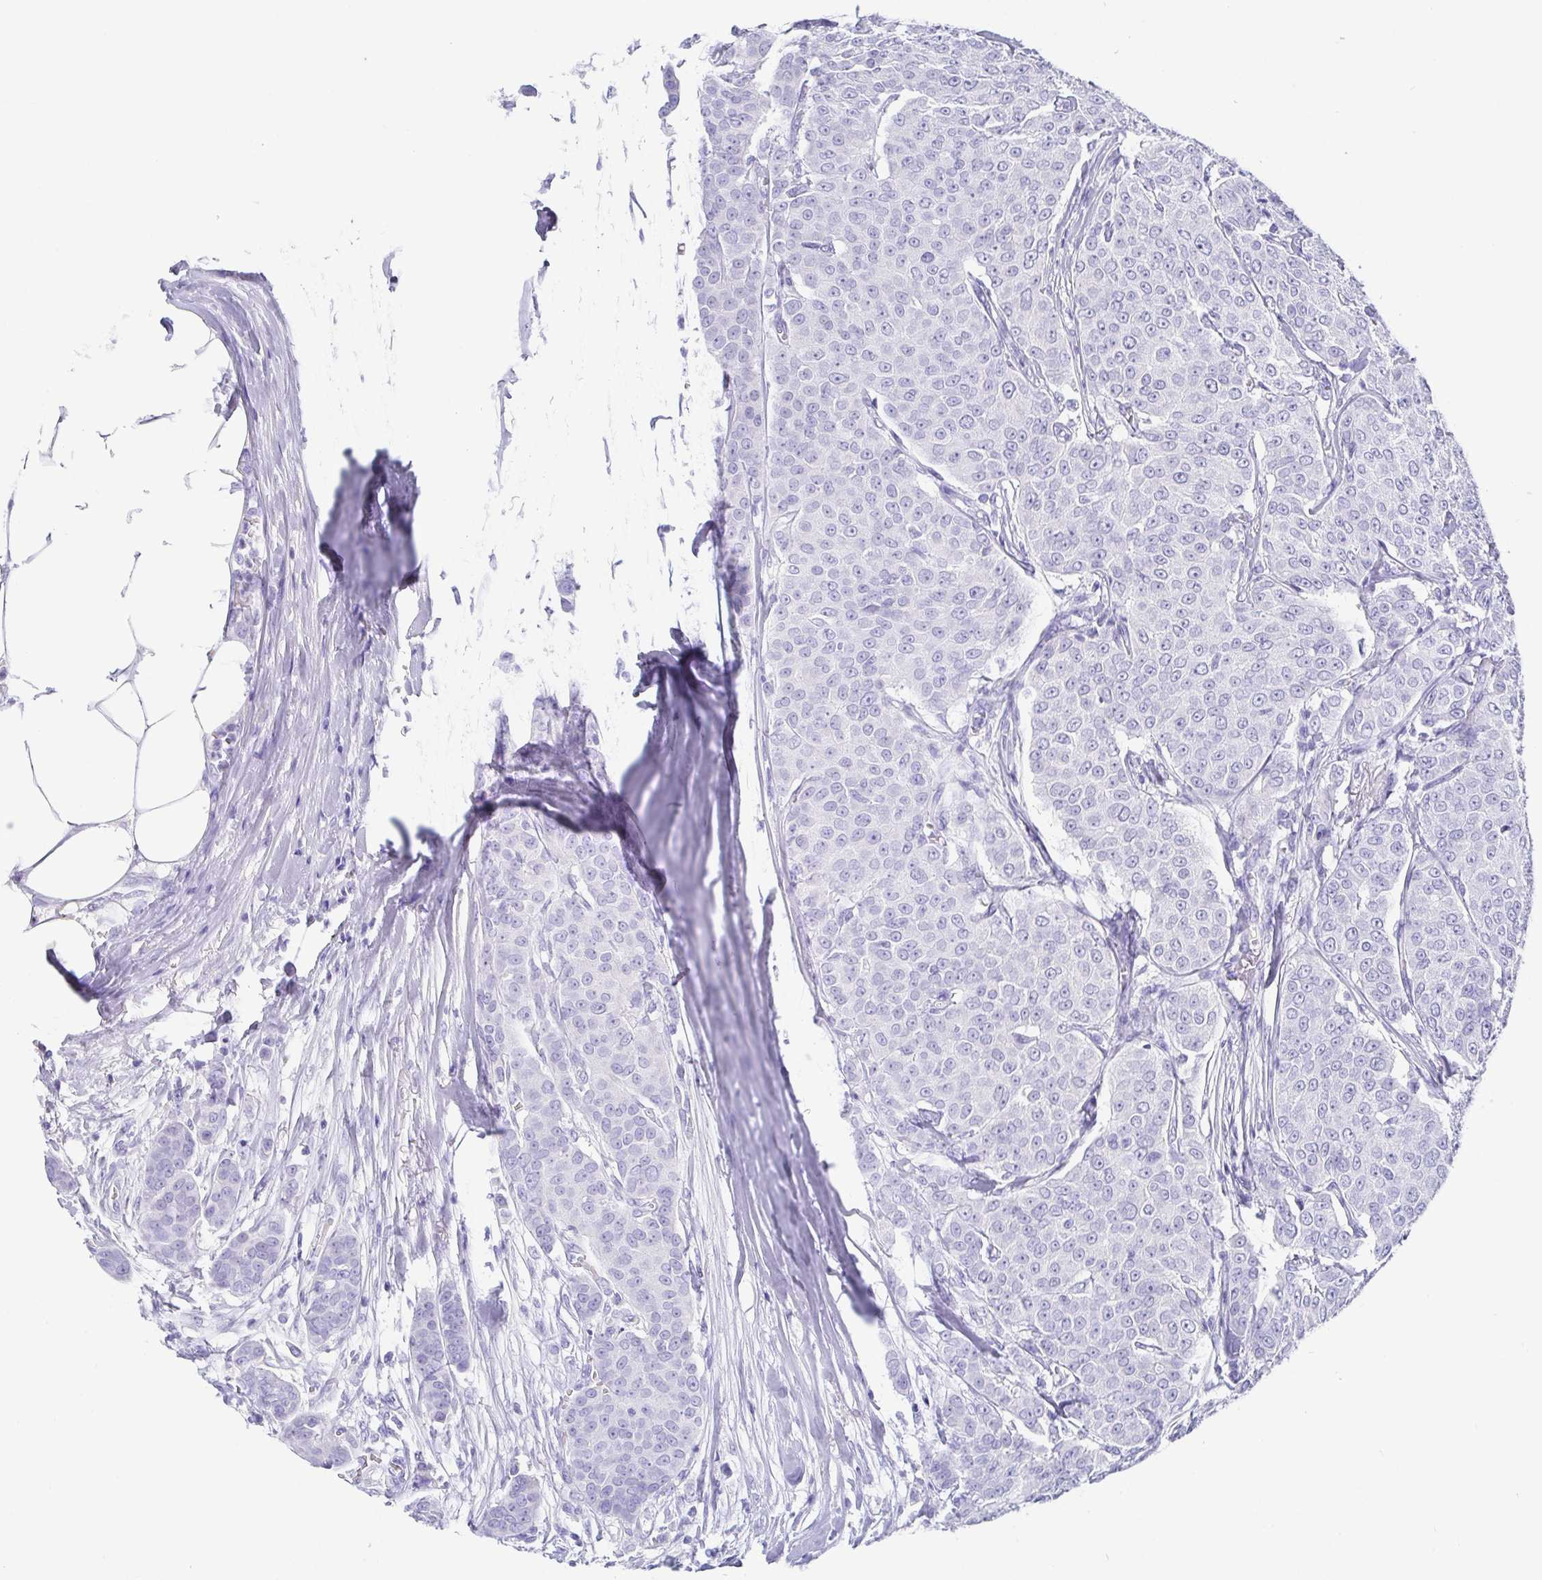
{"staining": {"intensity": "negative", "quantity": "none", "location": "none"}, "tissue": "breast cancer", "cell_type": "Tumor cells", "image_type": "cancer", "snomed": [{"axis": "morphology", "description": "Duct carcinoma"}, {"axis": "topography", "description": "Breast"}], "caption": "Breast cancer was stained to show a protein in brown. There is no significant staining in tumor cells. Nuclei are stained in blue.", "gene": "SCGN", "patient": {"sex": "female", "age": 91}}